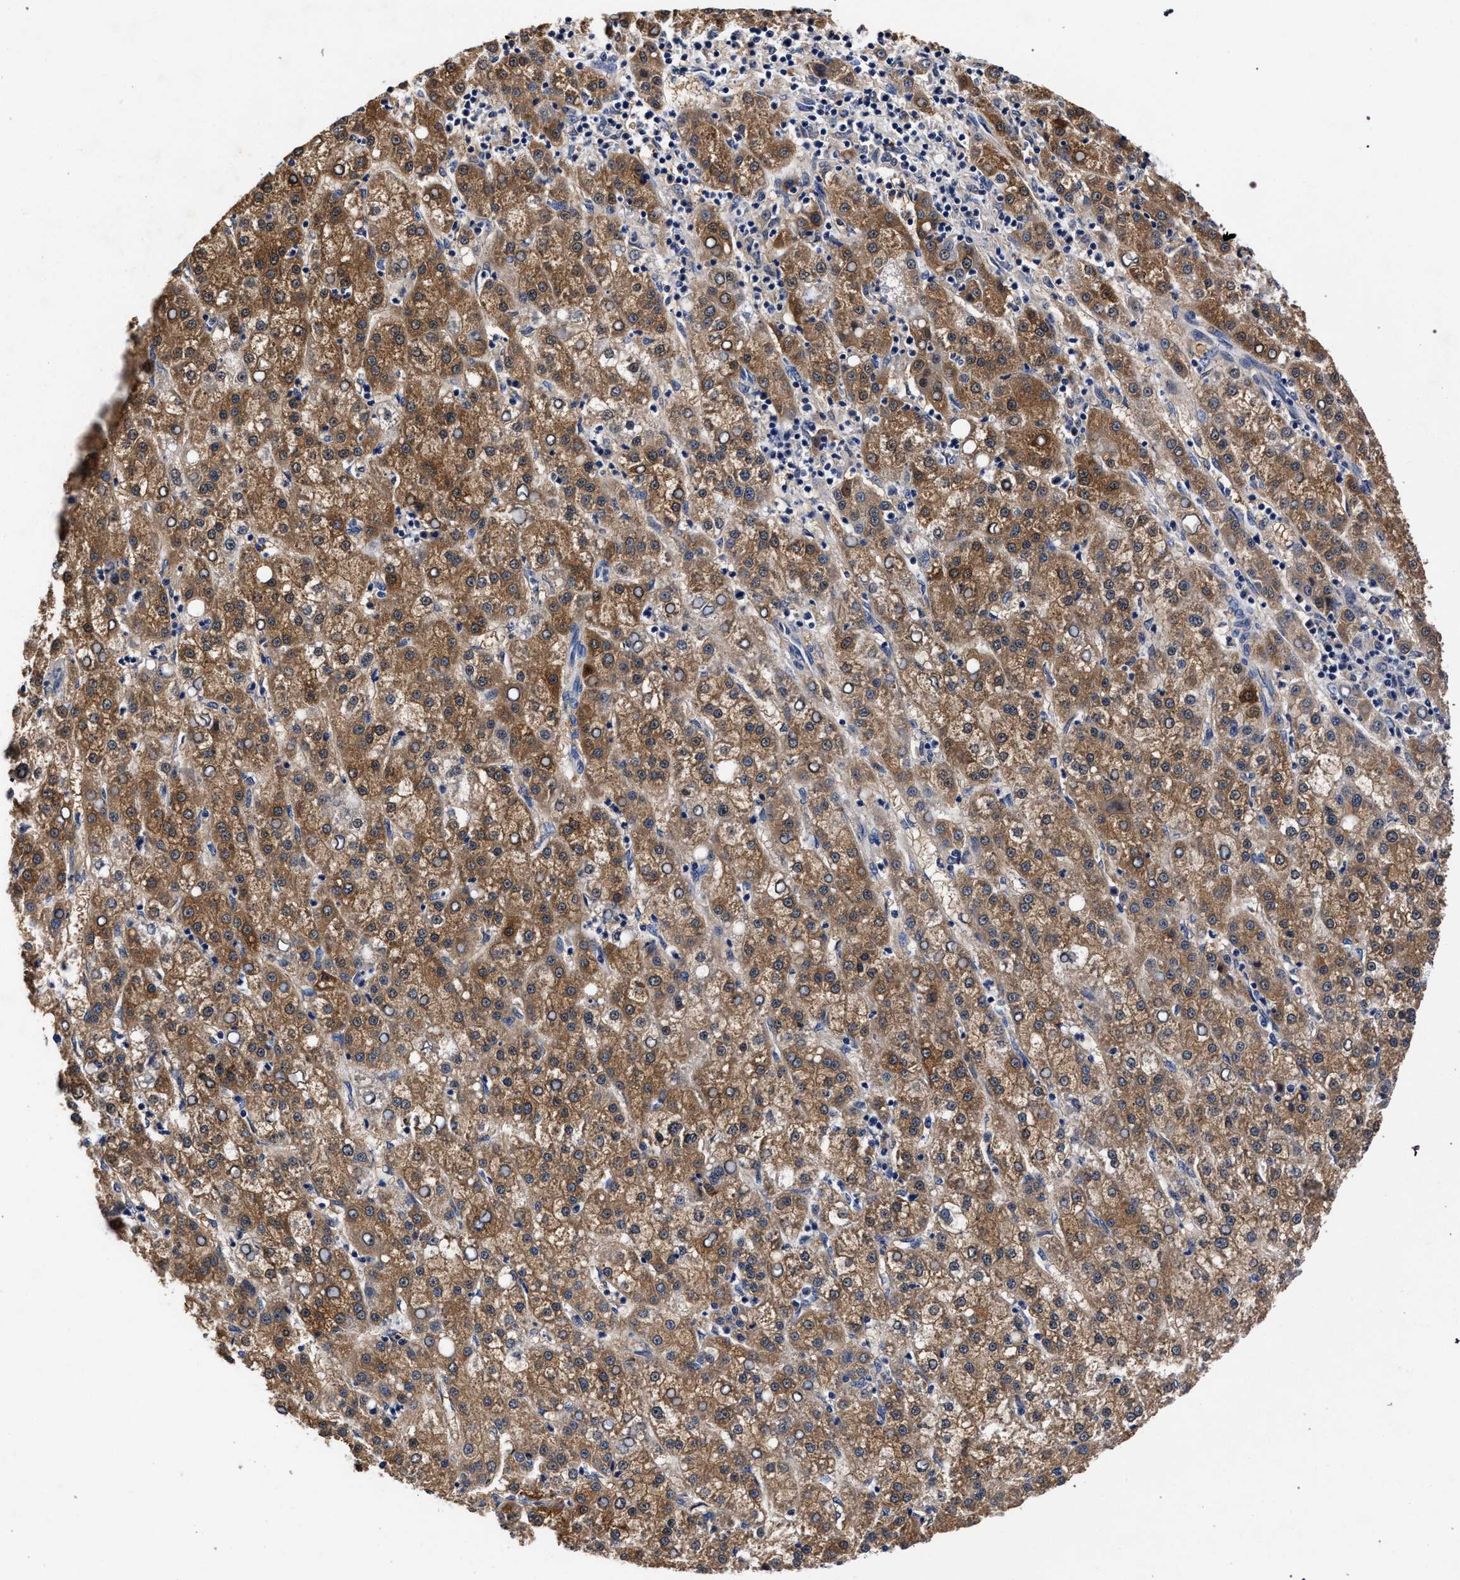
{"staining": {"intensity": "strong", "quantity": ">75%", "location": "cytoplasmic/membranous"}, "tissue": "liver cancer", "cell_type": "Tumor cells", "image_type": "cancer", "snomed": [{"axis": "morphology", "description": "Carcinoma, Hepatocellular, NOS"}, {"axis": "topography", "description": "Liver"}], "caption": "Liver cancer stained with DAB immunohistochemistry (IHC) displays high levels of strong cytoplasmic/membranous positivity in approximately >75% of tumor cells. (brown staining indicates protein expression, while blue staining denotes nuclei).", "gene": "CFAP95", "patient": {"sex": "female", "age": 58}}